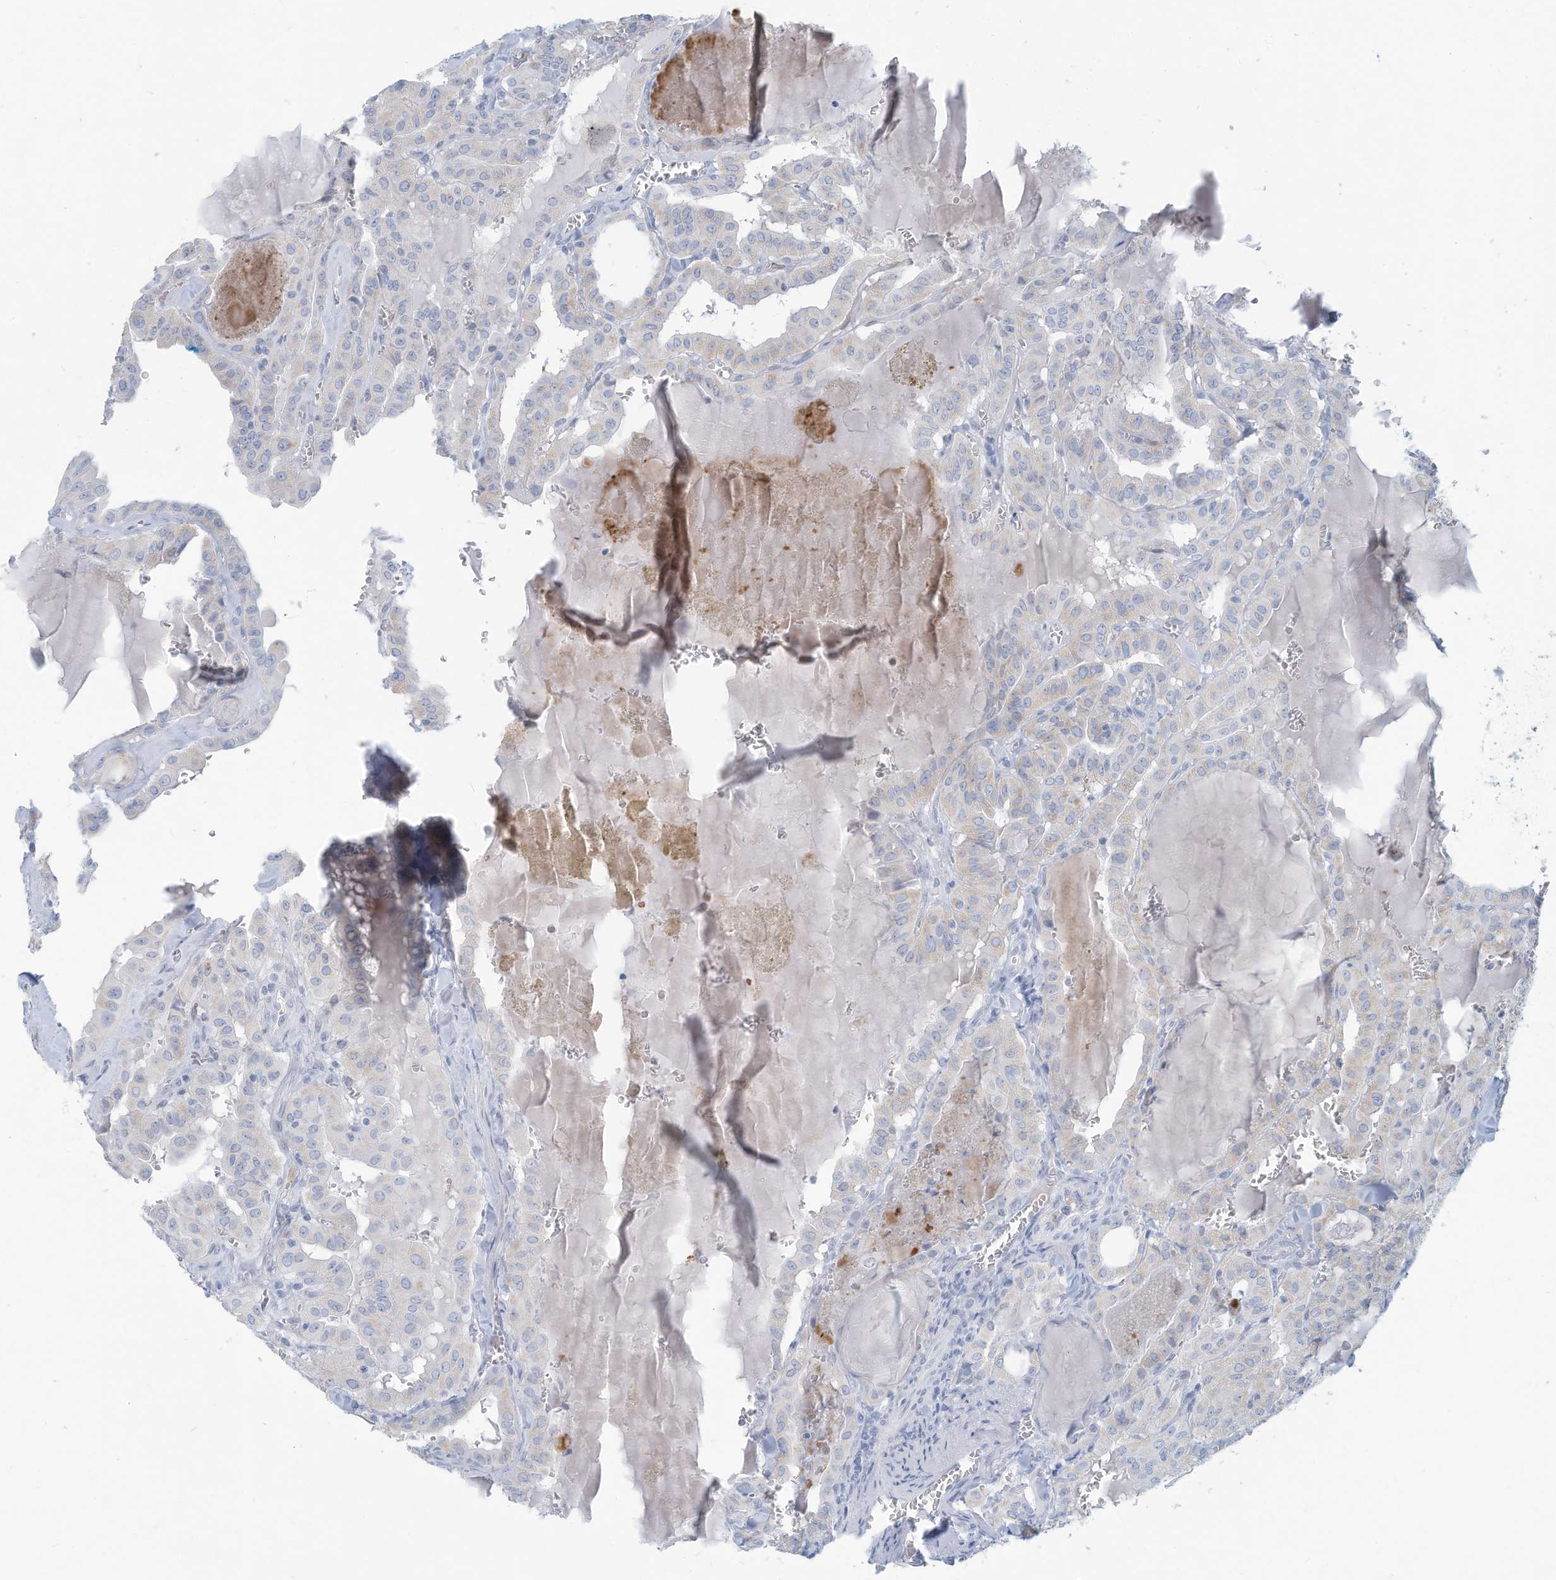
{"staining": {"intensity": "negative", "quantity": "none", "location": "none"}, "tissue": "thyroid cancer", "cell_type": "Tumor cells", "image_type": "cancer", "snomed": [{"axis": "morphology", "description": "Papillary adenocarcinoma, NOS"}, {"axis": "topography", "description": "Thyroid gland"}], "caption": "An immunohistochemistry photomicrograph of thyroid cancer (papillary adenocarcinoma) is shown. There is no staining in tumor cells of thyroid cancer (papillary adenocarcinoma). (DAB (3,3'-diaminobenzidine) immunohistochemistry (IHC), high magnification).", "gene": "ERI2", "patient": {"sex": "male", "age": 52}}